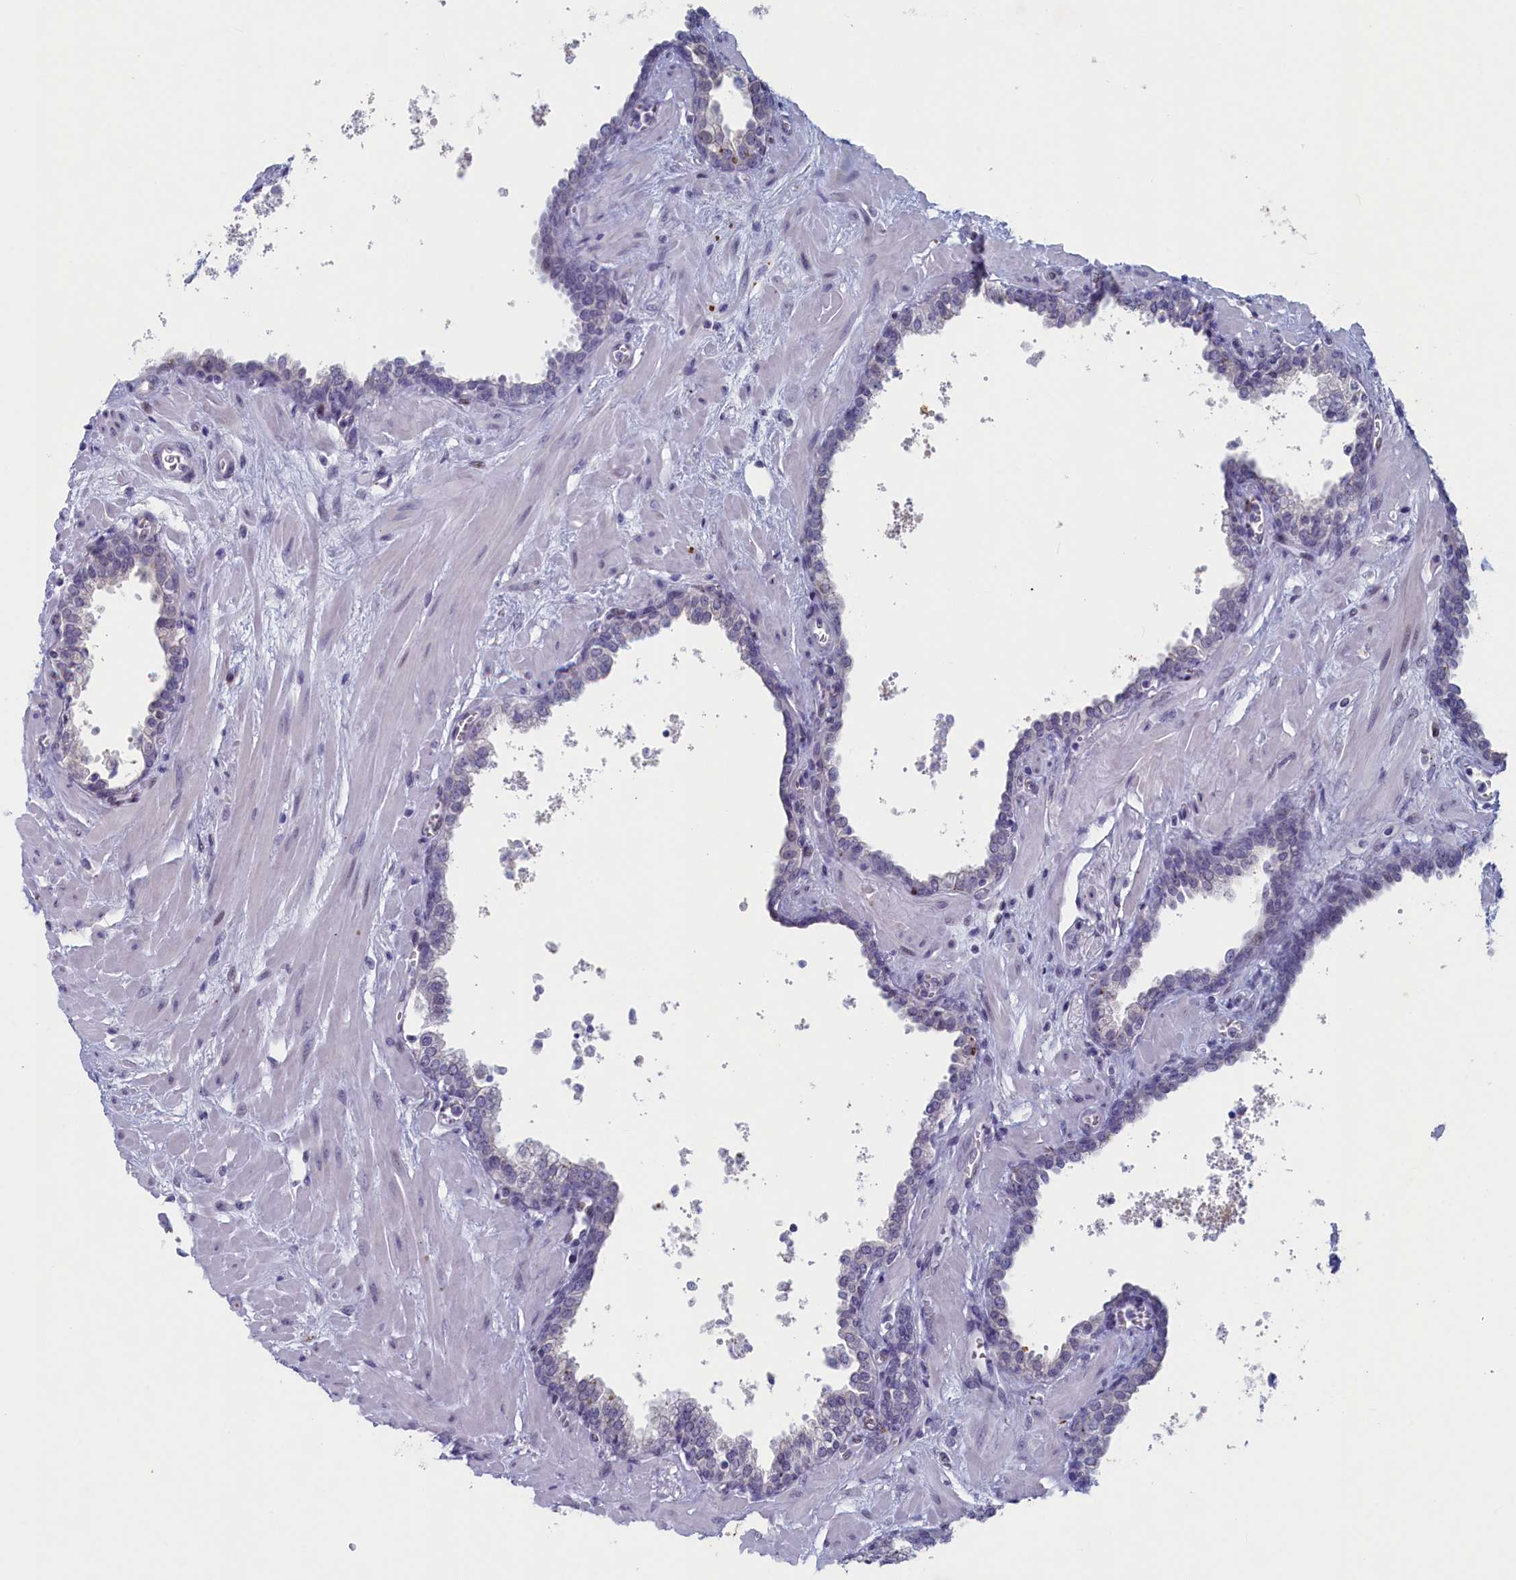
{"staining": {"intensity": "negative", "quantity": "none", "location": "none"}, "tissue": "prostate", "cell_type": "Glandular cells", "image_type": "normal", "snomed": [{"axis": "morphology", "description": "Normal tissue, NOS"}, {"axis": "topography", "description": "Prostate"}], "caption": "The IHC photomicrograph has no significant staining in glandular cells of prostate.", "gene": "WDR76", "patient": {"sex": "male", "age": 60}}